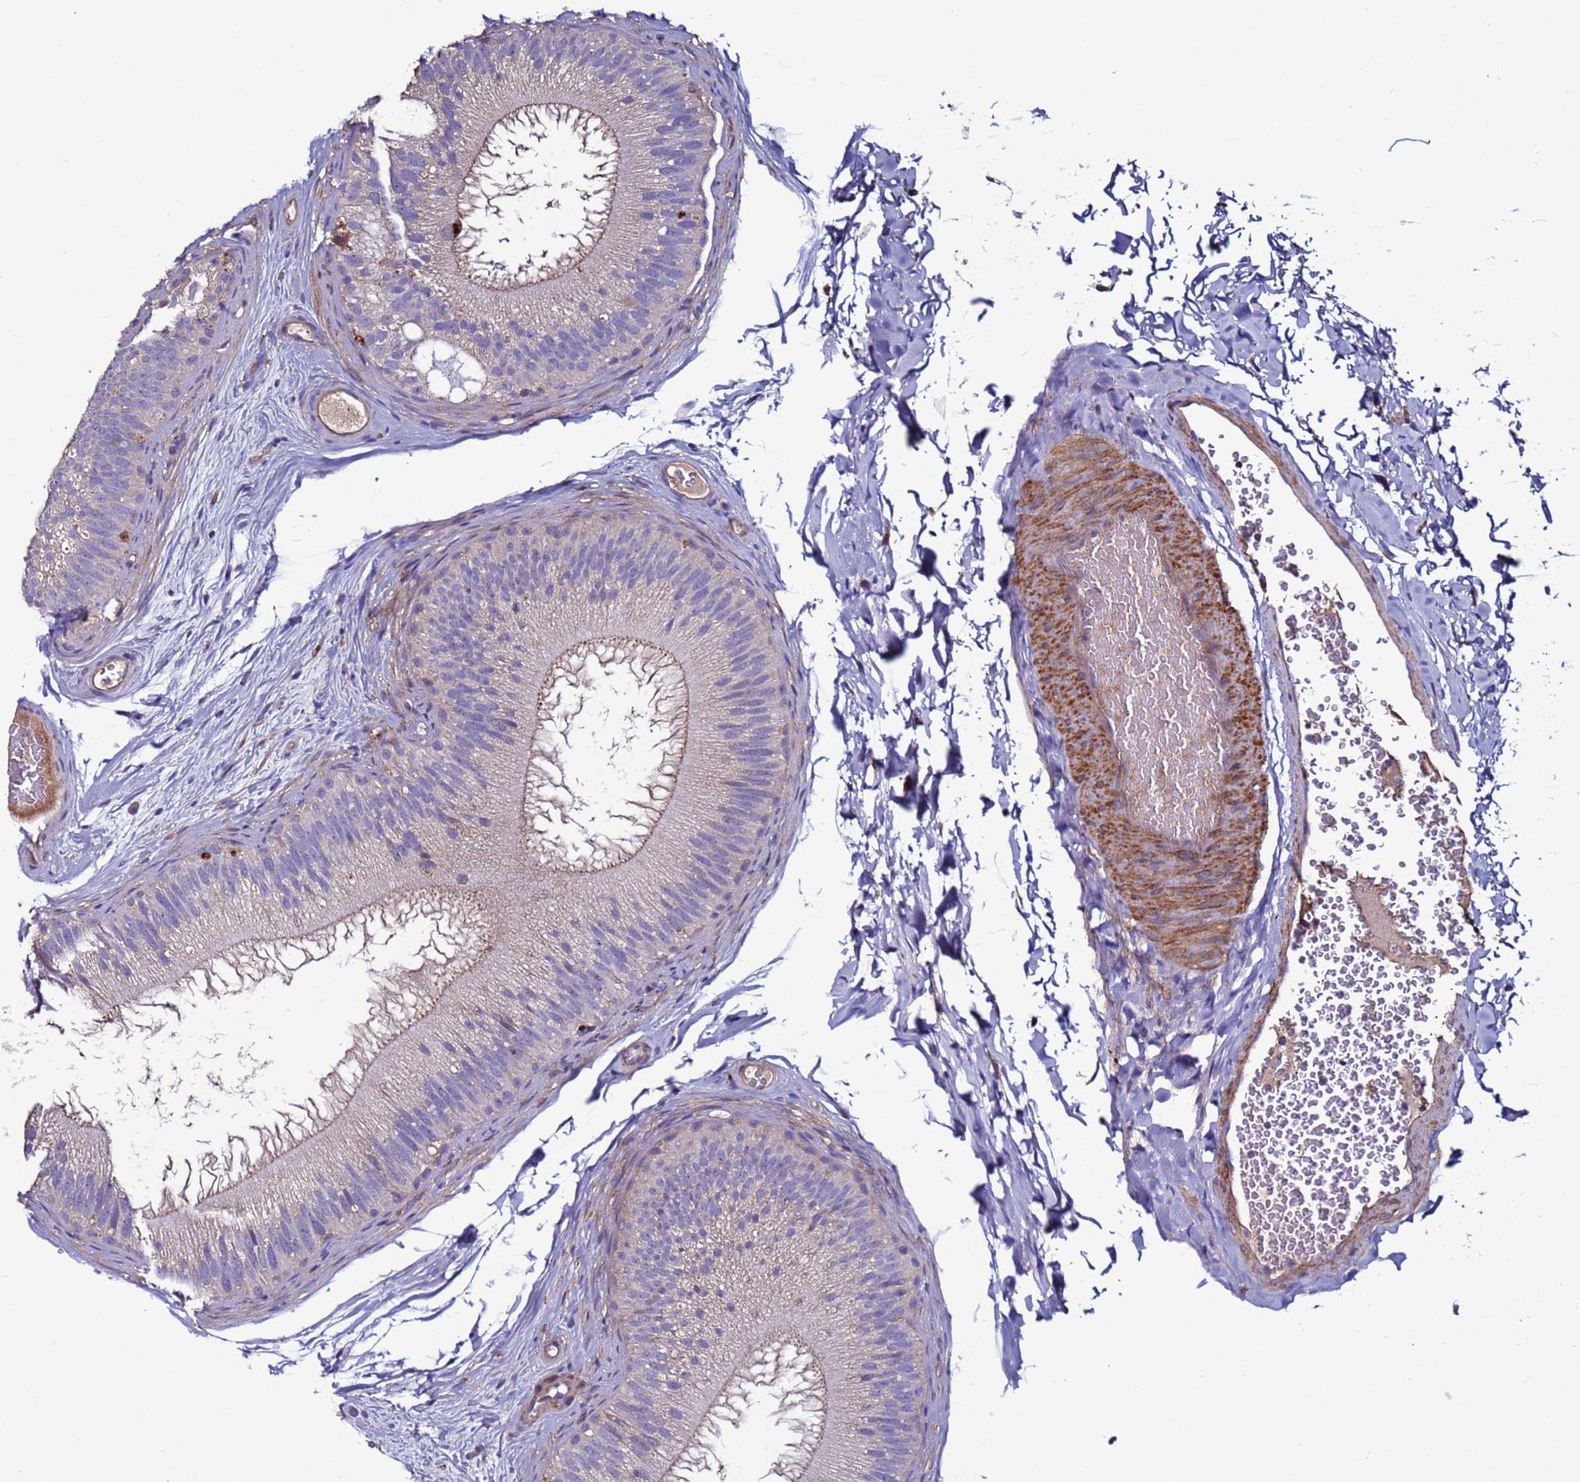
{"staining": {"intensity": "moderate", "quantity": "25%-75%", "location": "cytoplasmic/membranous"}, "tissue": "epididymis", "cell_type": "Glandular cells", "image_type": "normal", "snomed": [{"axis": "morphology", "description": "Normal tissue, NOS"}, {"axis": "topography", "description": "Epididymis"}], "caption": "IHC staining of normal epididymis, which displays medium levels of moderate cytoplasmic/membranous positivity in about 25%-75% of glandular cells indicating moderate cytoplasmic/membranous protein expression. The staining was performed using DAB (3,3'-diaminobenzidine) (brown) for protein detection and nuclei were counterstained in hematoxylin (blue).", "gene": "CEP55", "patient": {"sex": "male", "age": 45}}